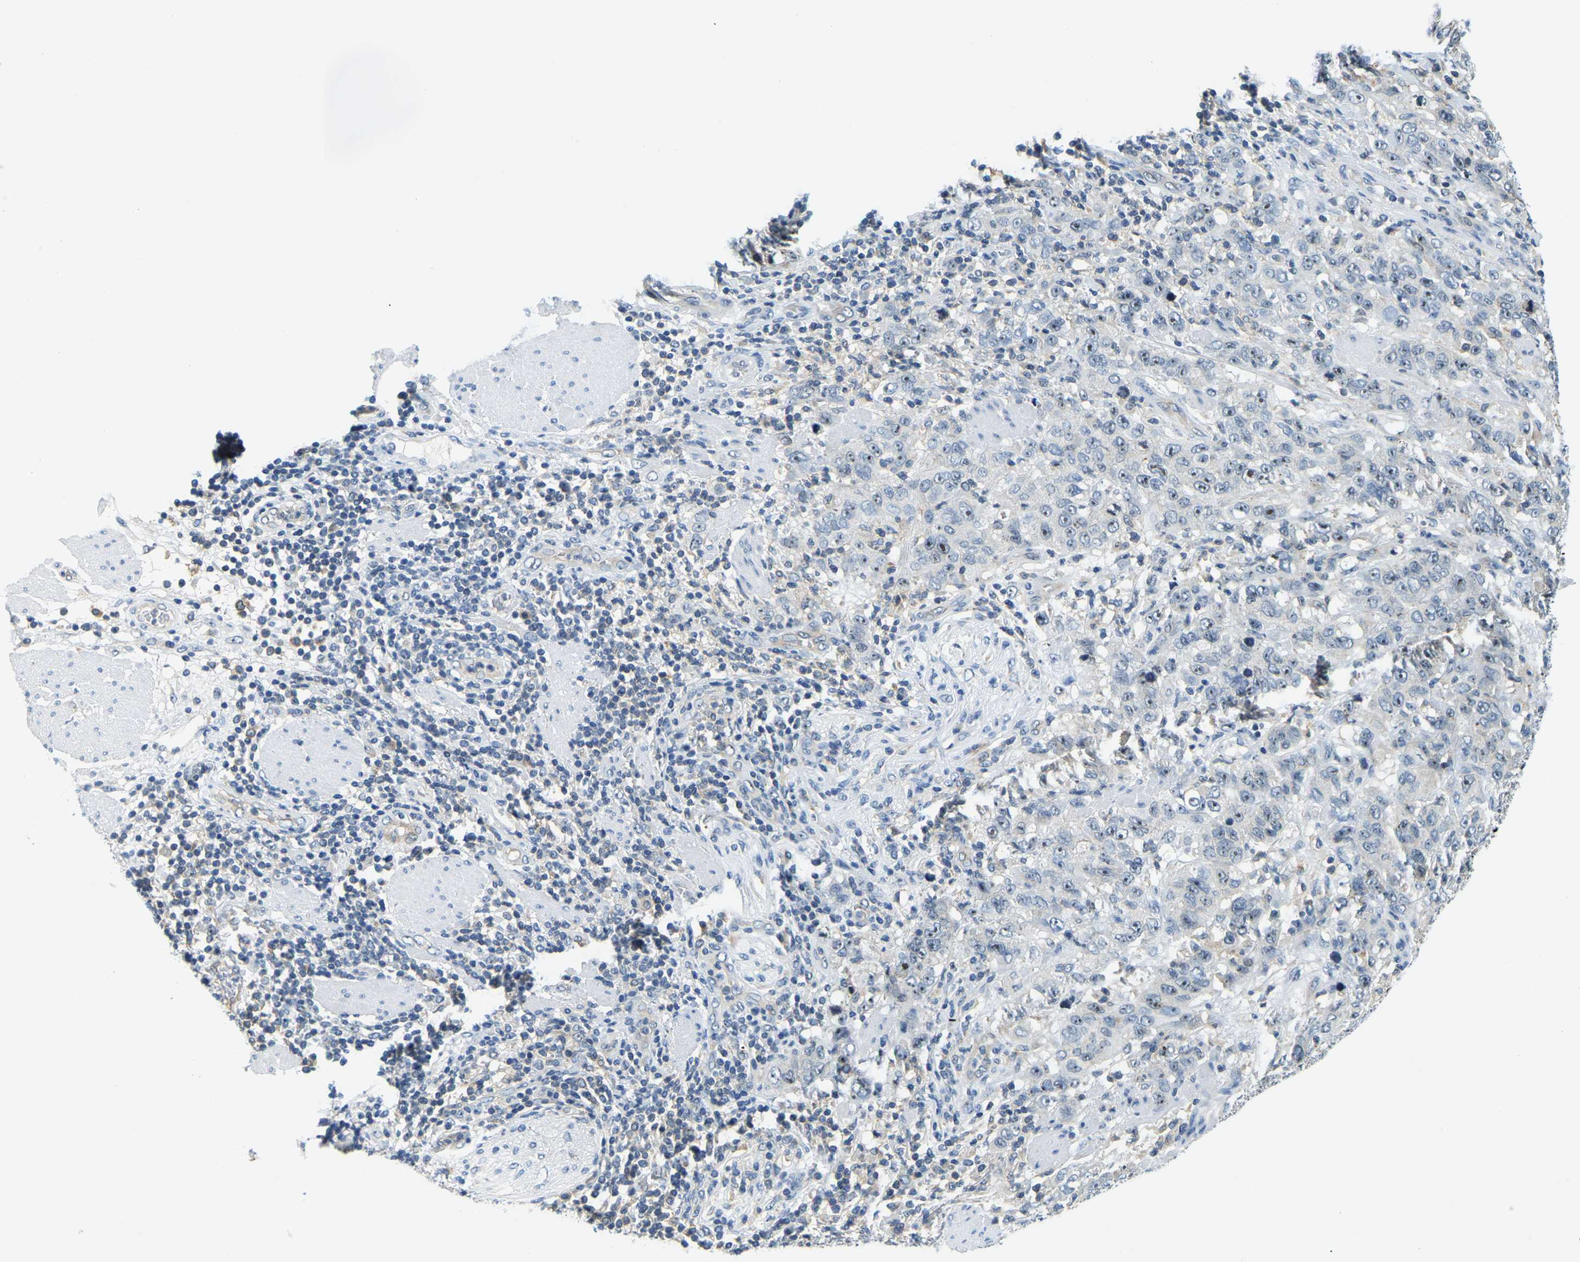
{"staining": {"intensity": "weak", "quantity": "25%-75%", "location": "nuclear"}, "tissue": "stomach cancer", "cell_type": "Tumor cells", "image_type": "cancer", "snomed": [{"axis": "morphology", "description": "Adenocarcinoma, NOS"}, {"axis": "topography", "description": "Stomach"}], "caption": "Stomach cancer (adenocarcinoma) stained with a brown dye reveals weak nuclear positive expression in about 25%-75% of tumor cells.", "gene": "RRP1", "patient": {"sex": "male", "age": 48}}